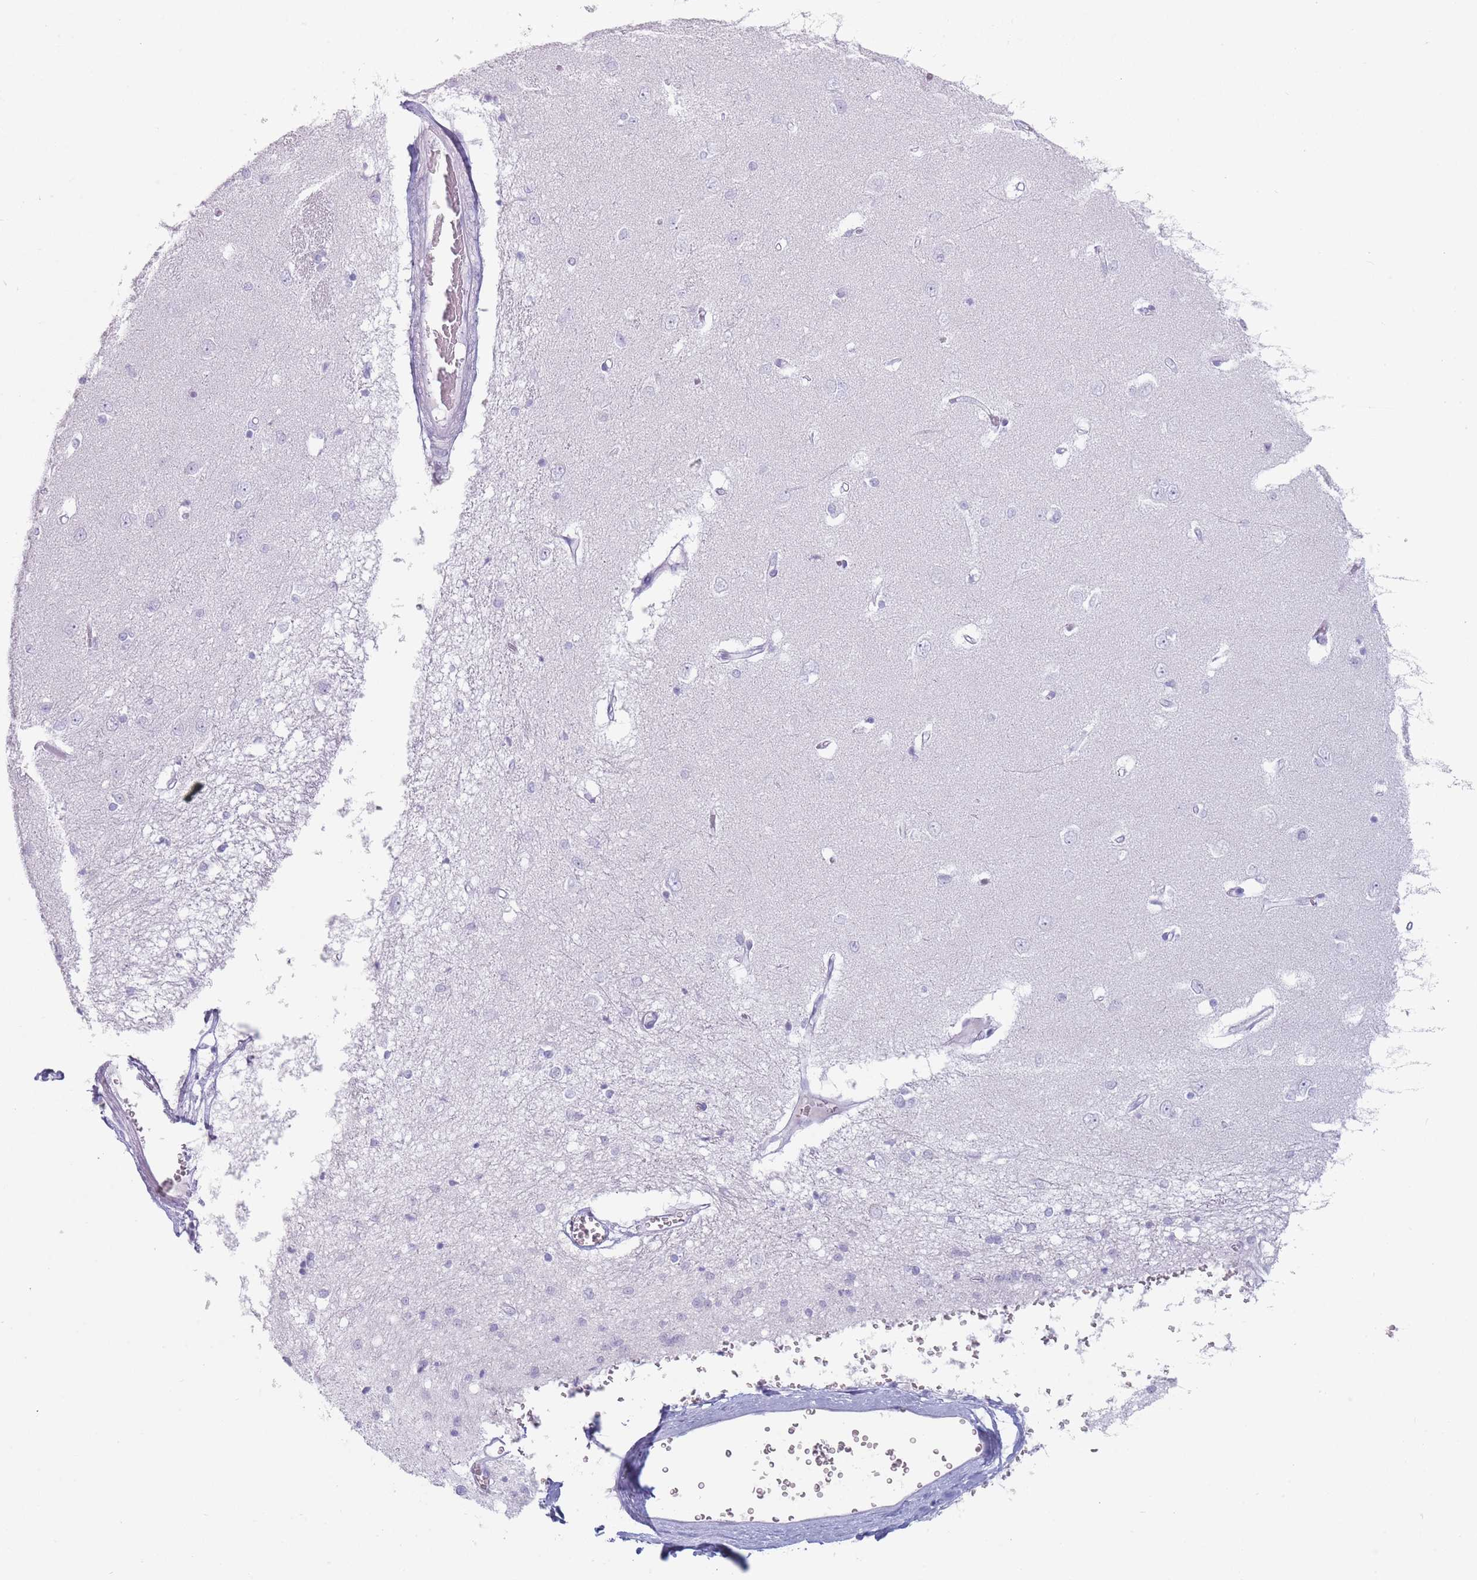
{"staining": {"intensity": "negative", "quantity": "none", "location": "none"}, "tissue": "caudate", "cell_type": "Glial cells", "image_type": "normal", "snomed": [{"axis": "morphology", "description": "Normal tissue, NOS"}, {"axis": "topography", "description": "Lateral ventricle wall"}], "caption": "An image of caudate stained for a protein displays no brown staining in glial cells.", "gene": "GPR12", "patient": {"sex": "male", "age": 37}}